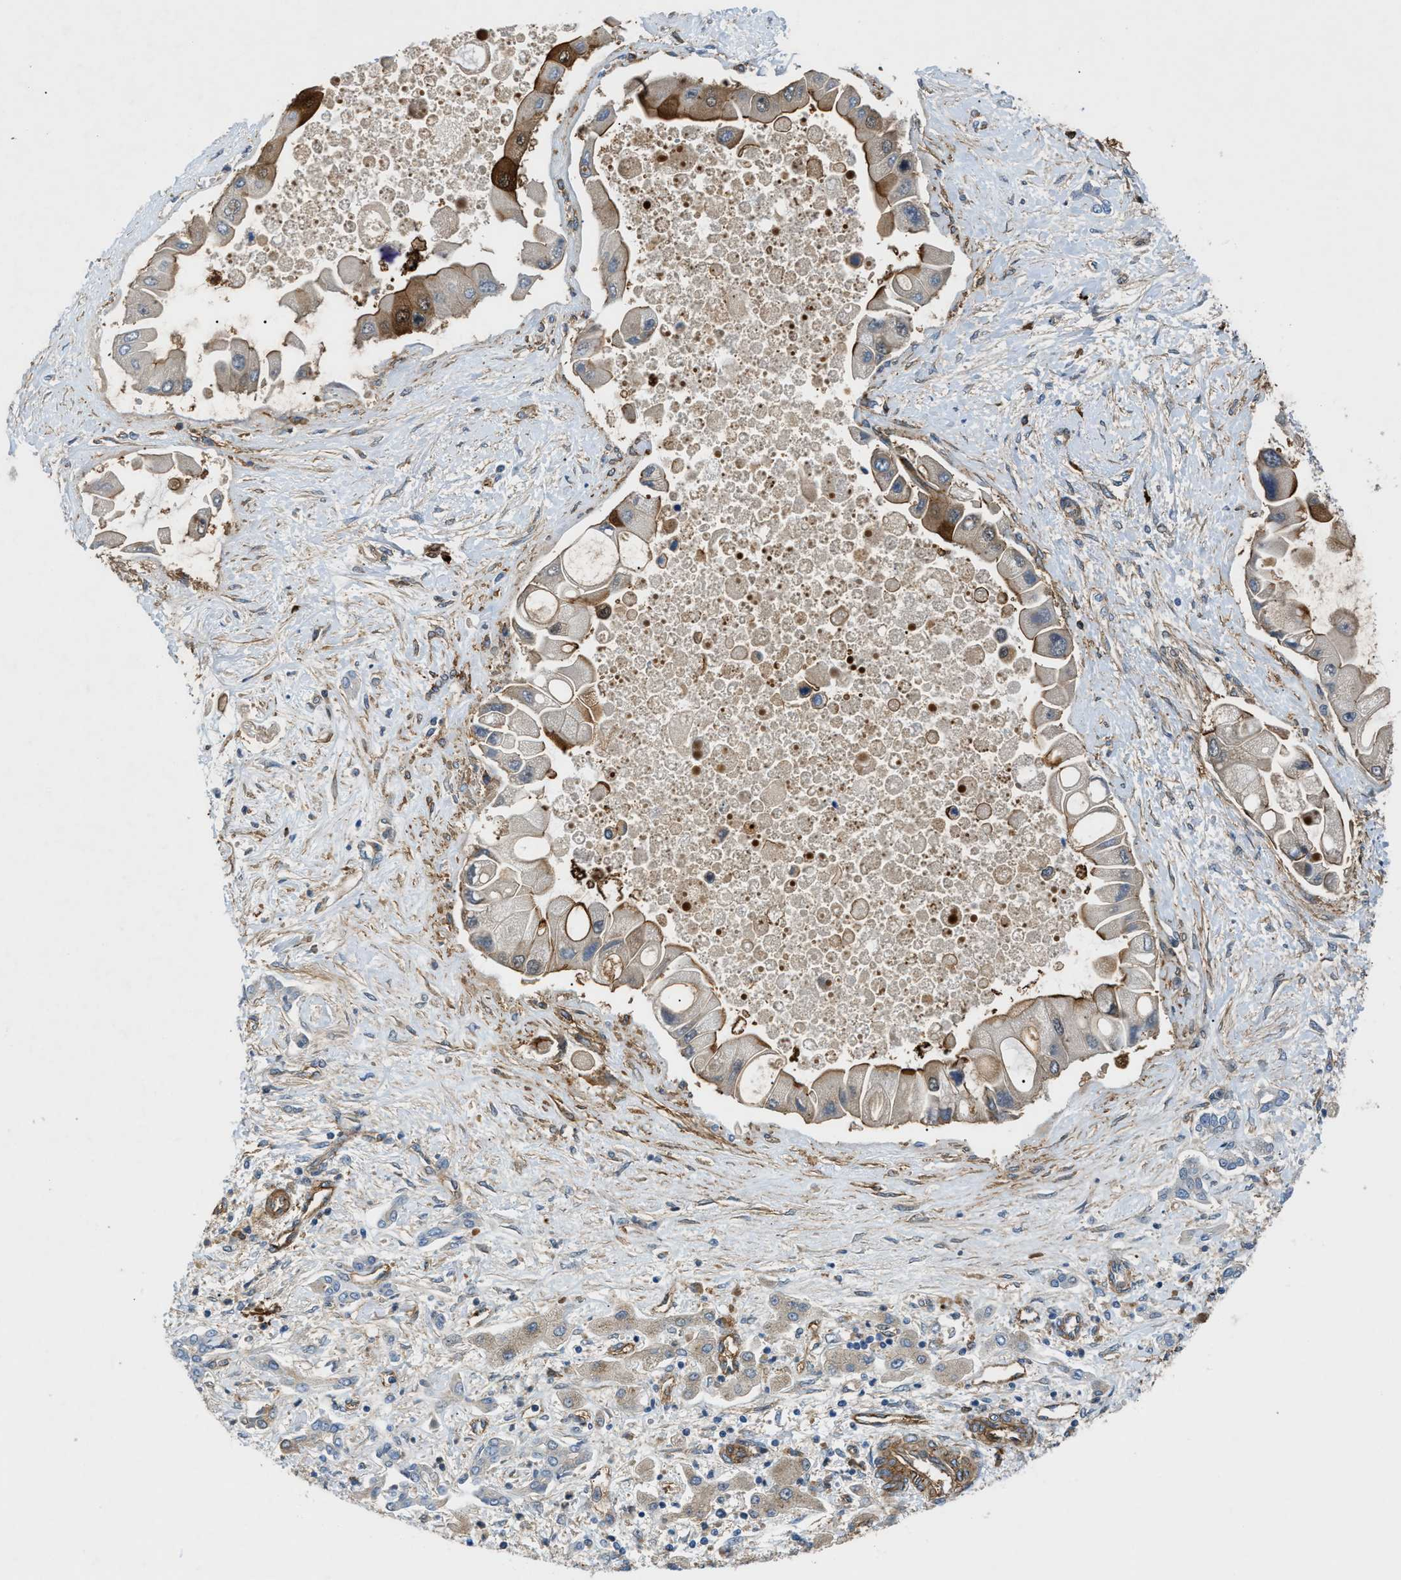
{"staining": {"intensity": "moderate", "quantity": "25%-75%", "location": "cytoplasmic/membranous"}, "tissue": "liver cancer", "cell_type": "Tumor cells", "image_type": "cancer", "snomed": [{"axis": "morphology", "description": "Cholangiocarcinoma"}, {"axis": "topography", "description": "Liver"}], "caption": "Brown immunohistochemical staining in cholangiocarcinoma (liver) exhibits moderate cytoplasmic/membranous positivity in approximately 25%-75% of tumor cells.", "gene": "TRAK2", "patient": {"sex": "male", "age": 50}}